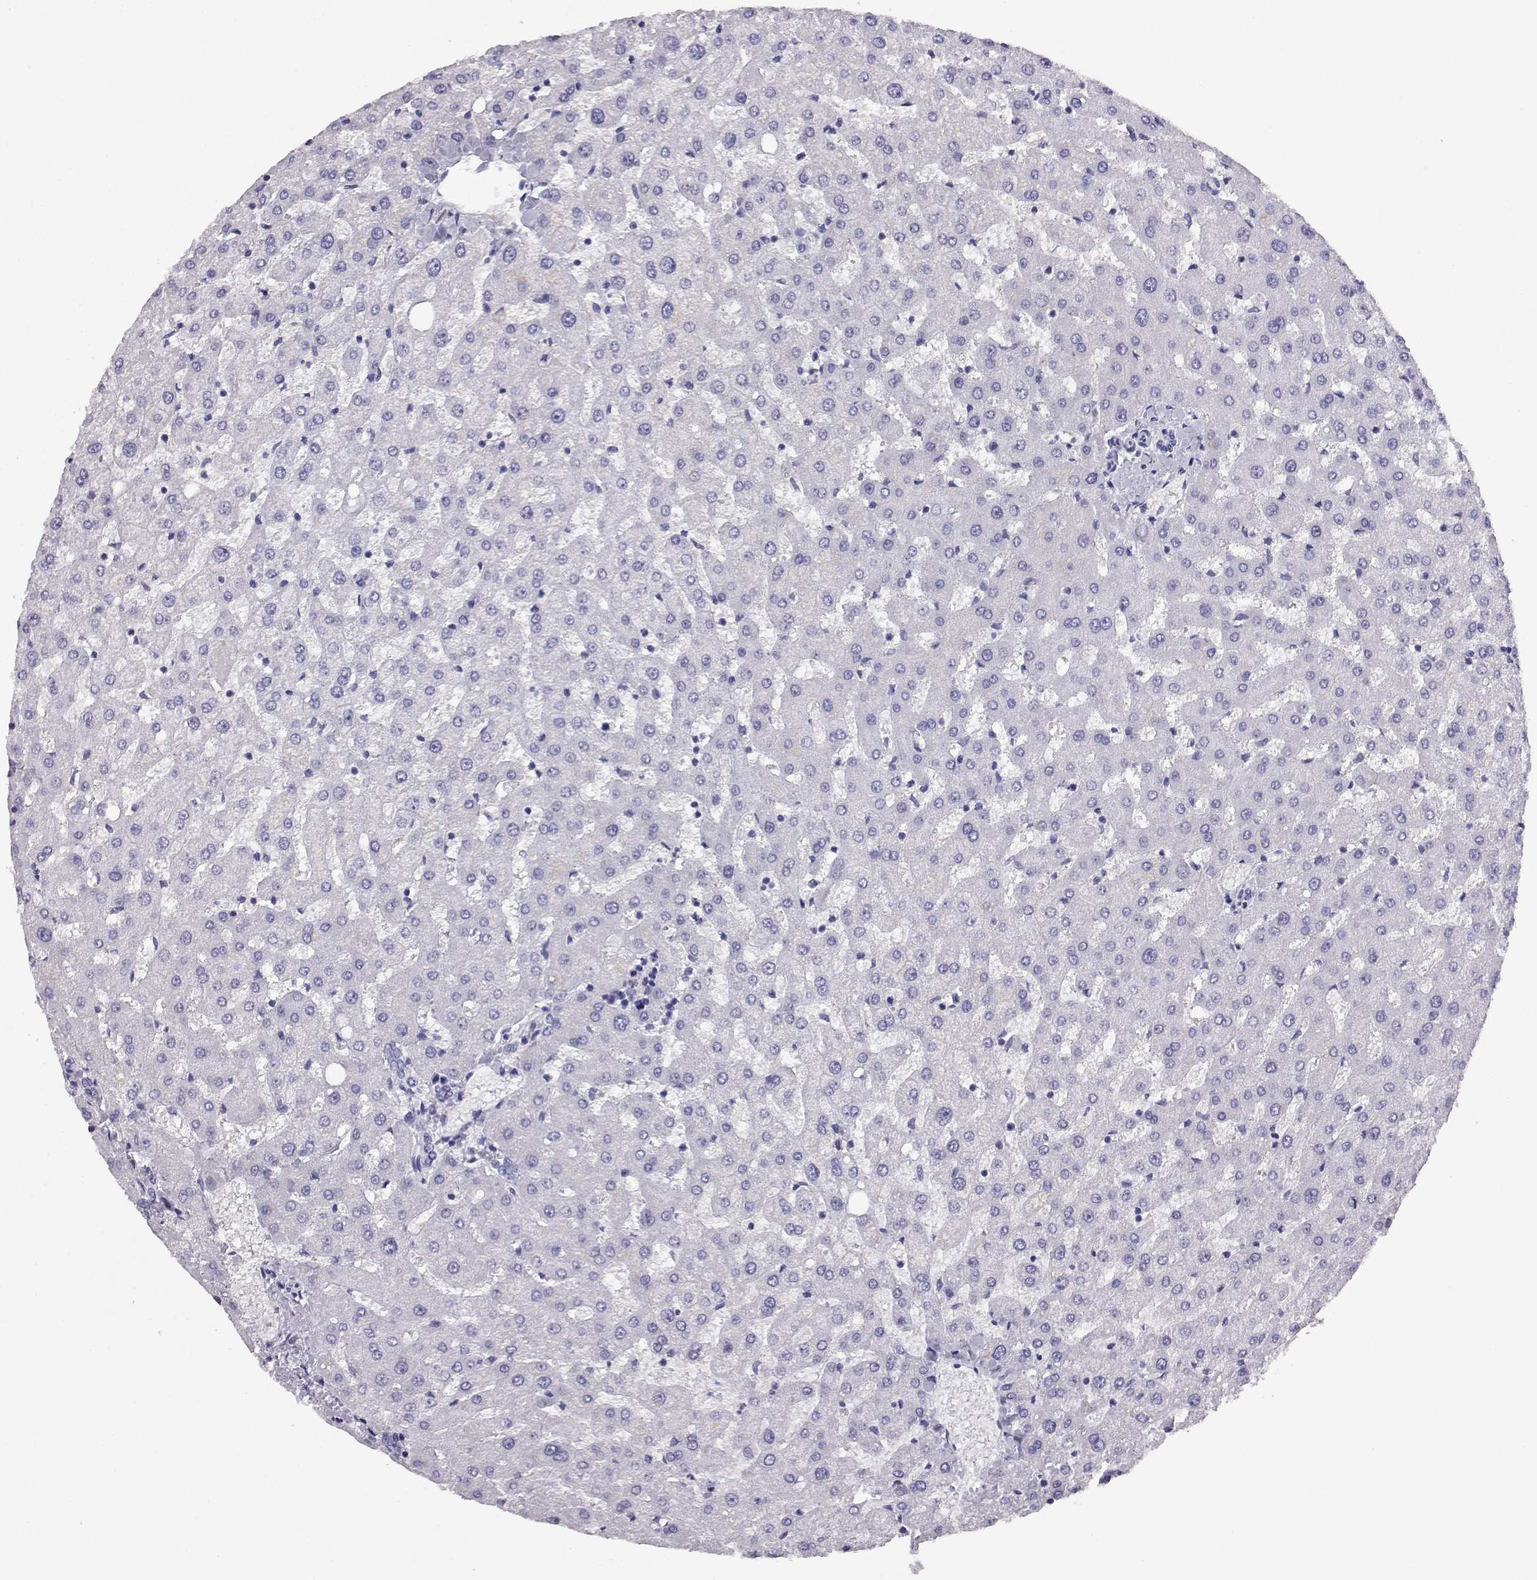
{"staining": {"intensity": "negative", "quantity": "none", "location": "none"}, "tissue": "liver", "cell_type": "Cholangiocytes", "image_type": "normal", "snomed": [{"axis": "morphology", "description": "Normal tissue, NOS"}, {"axis": "topography", "description": "Liver"}], "caption": "Immunohistochemical staining of normal human liver reveals no significant expression in cholangiocytes. Nuclei are stained in blue.", "gene": "AKR1B1", "patient": {"sex": "female", "age": 50}}